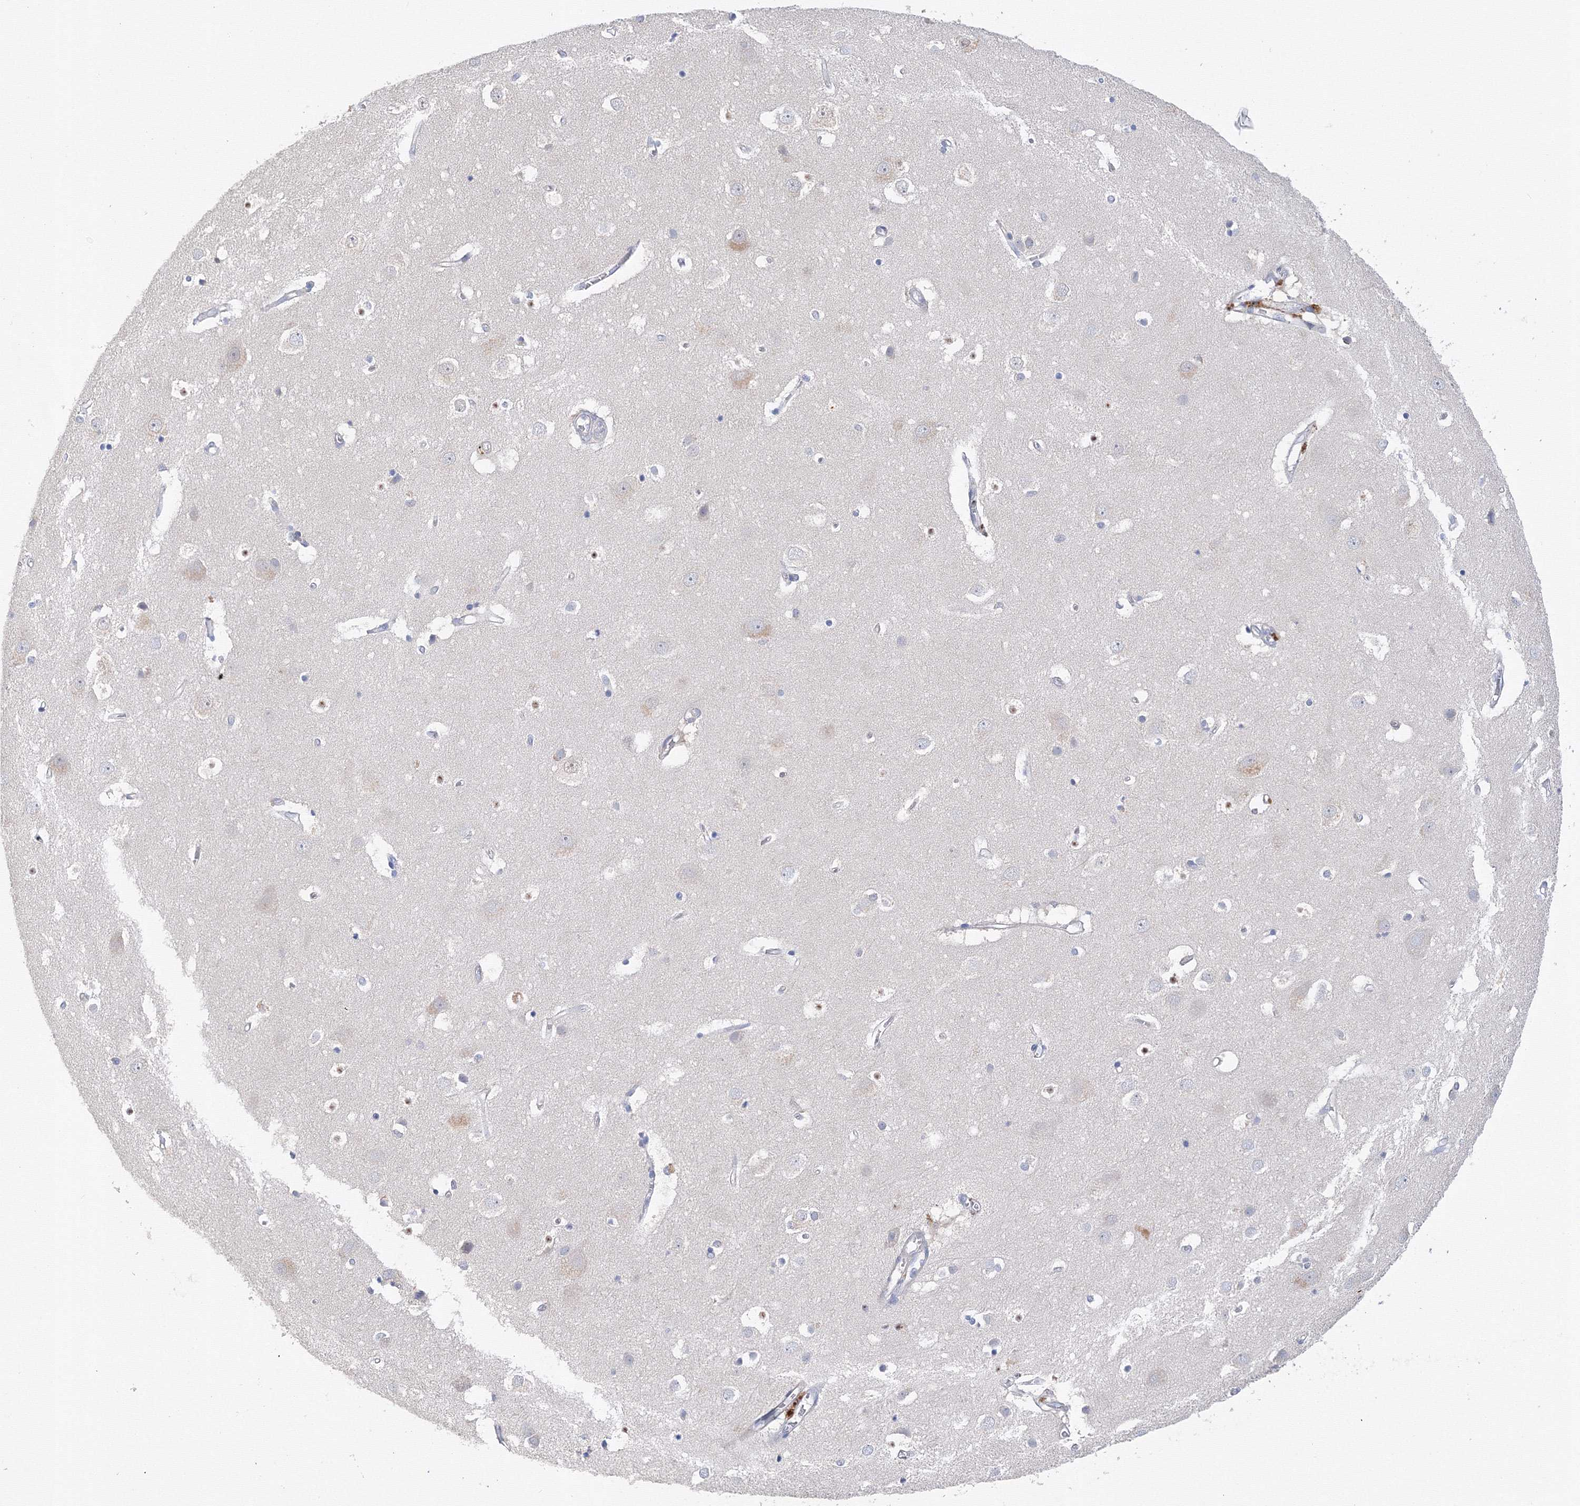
{"staining": {"intensity": "weak", "quantity": "25%-75%", "location": "cytoplasmic/membranous"}, "tissue": "cerebral cortex", "cell_type": "Endothelial cells", "image_type": "normal", "snomed": [{"axis": "morphology", "description": "Normal tissue, NOS"}, {"axis": "topography", "description": "Cerebral cortex"}], "caption": "Protein expression analysis of benign cerebral cortex displays weak cytoplasmic/membranous staining in about 25%-75% of endothelial cells.", "gene": "DIS3L2", "patient": {"sex": "male", "age": 54}}